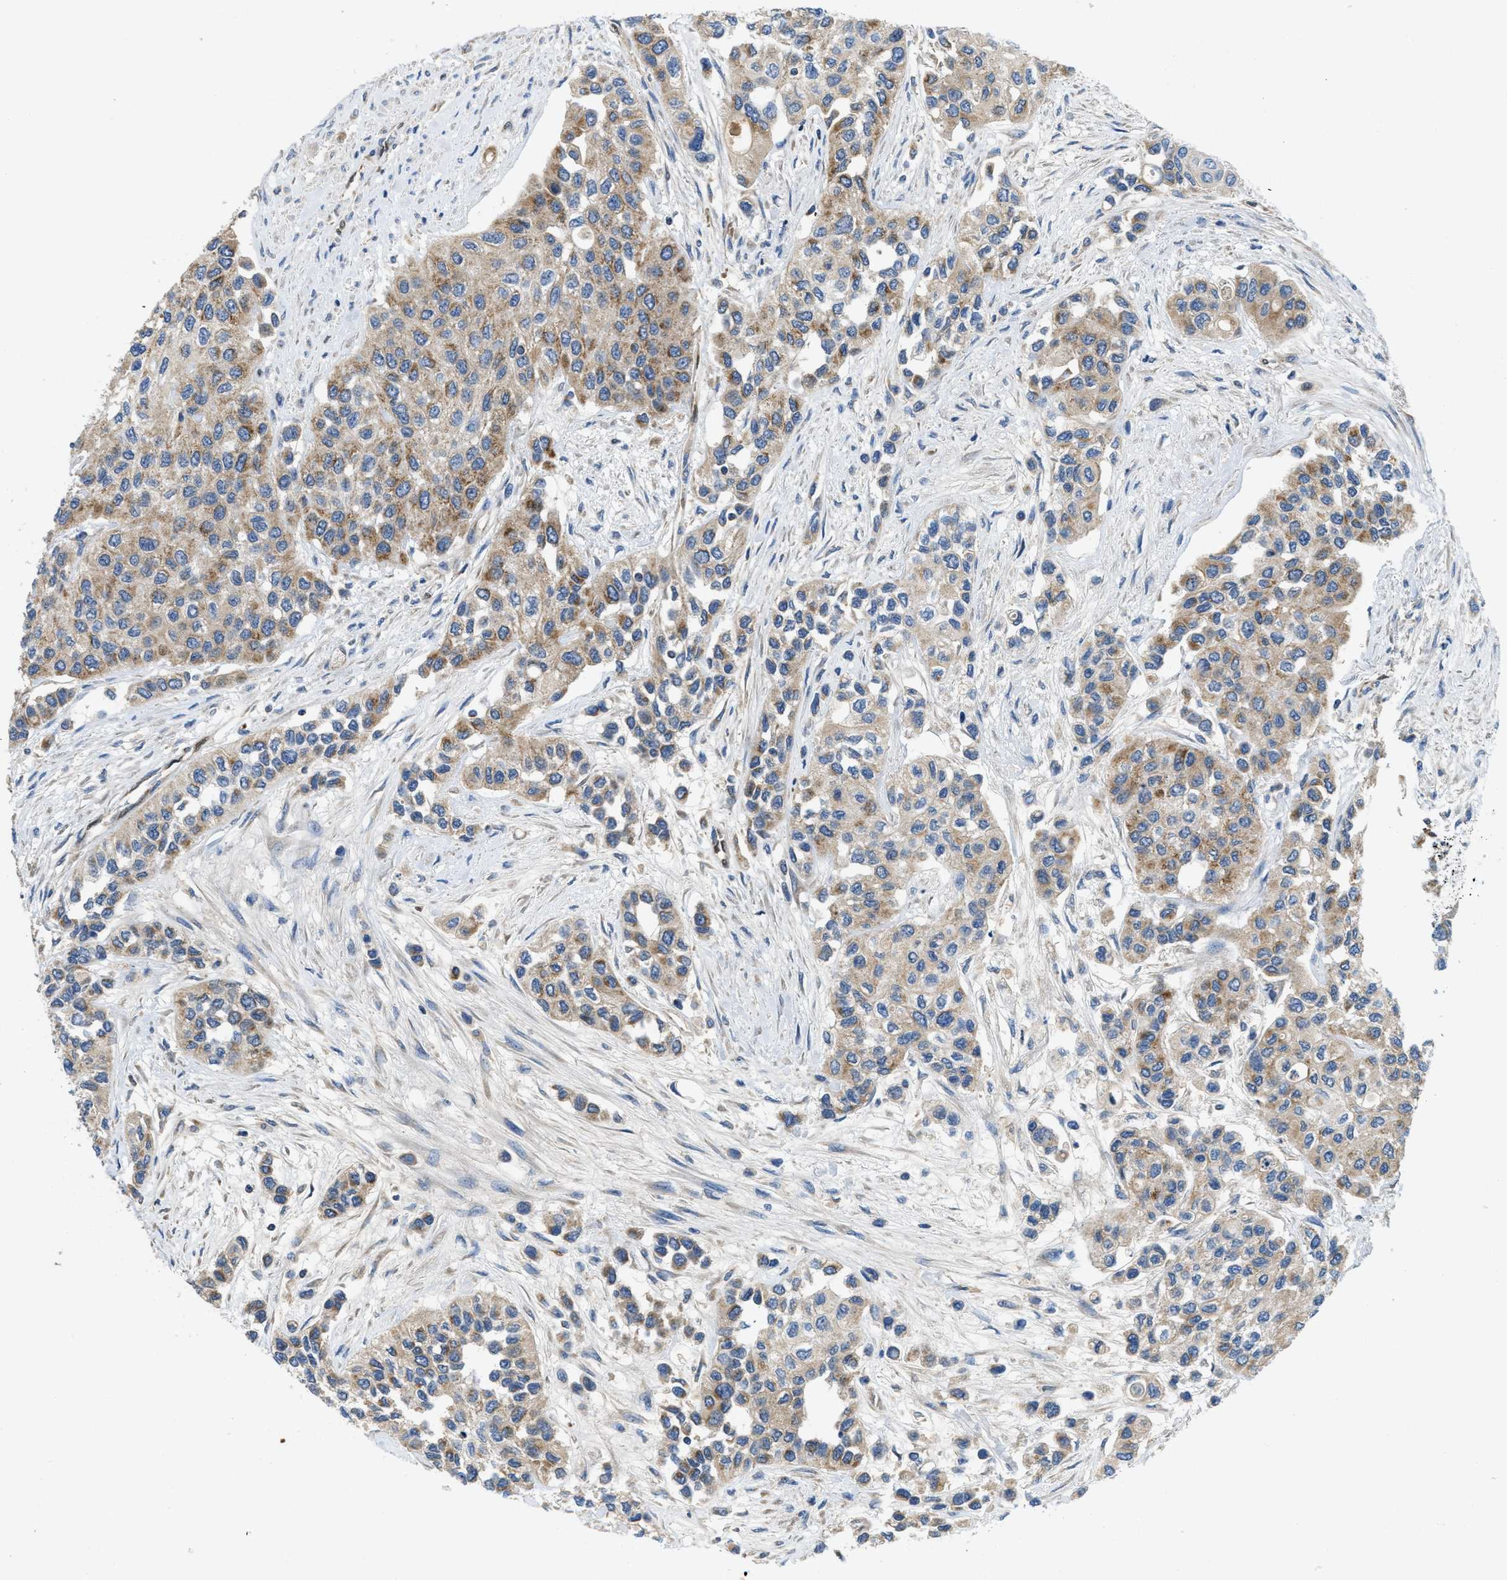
{"staining": {"intensity": "moderate", "quantity": ">75%", "location": "cytoplasmic/membranous"}, "tissue": "urothelial cancer", "cell_type": "Tumor cells", "image_type": "cancer", "snomed": [{"axis": "morphology", "description": "Urothelial carcinoma, High grade"}, {"axis": "topography", "description": "Urinary bladder"}], "caption": "Urothelial cancer stained with a brown dye reveals moderate cytoplasmic/membranous positive positivity in approximately >75% of tumor cells.", "gene": "PNKD", "patient": {"sex": "female", "age": 56}}